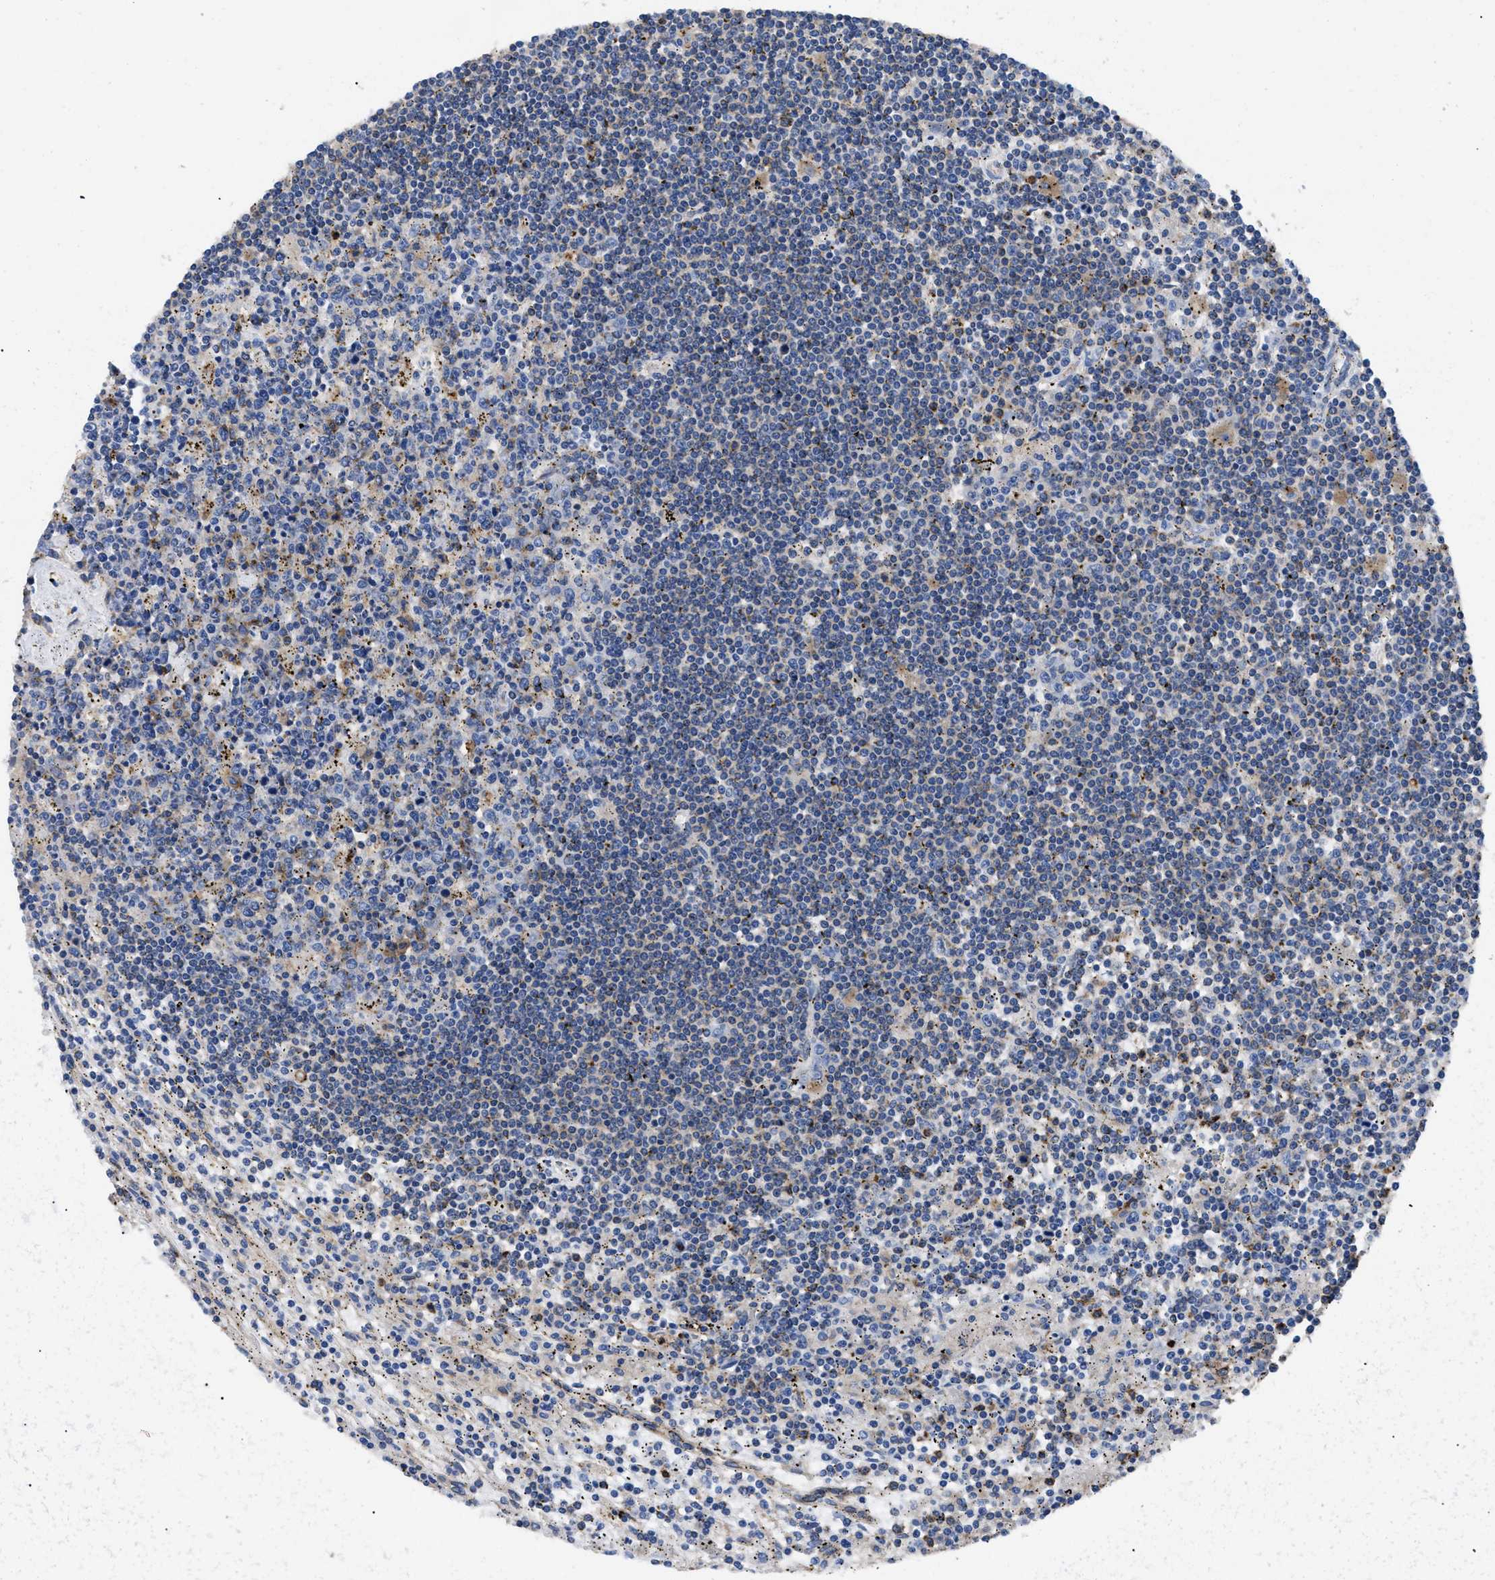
{"staining": {"intensity": "weak", "quantity": "<25%", "location": "cytoplasmic/membranous"}, "tissue": "lymphoma", "cell_type": "Tumor cells", "image_type": "cancer", "snomed": [{"axis": "morphology", "description": "Malignant lymphoma, non-Hodgkin's type, Low grade"}, {"axis": "topography", "description": "Spleen"}], "caption": "The immunohistochemistry (IHC) micrograph has no significant positivity in tumor cells of malignant lymphoma, non-Hodgkin's type (low-grade) tissue.", "gene": "HLA-DPA1", "patient": {"sex": "male", "age": 76}}